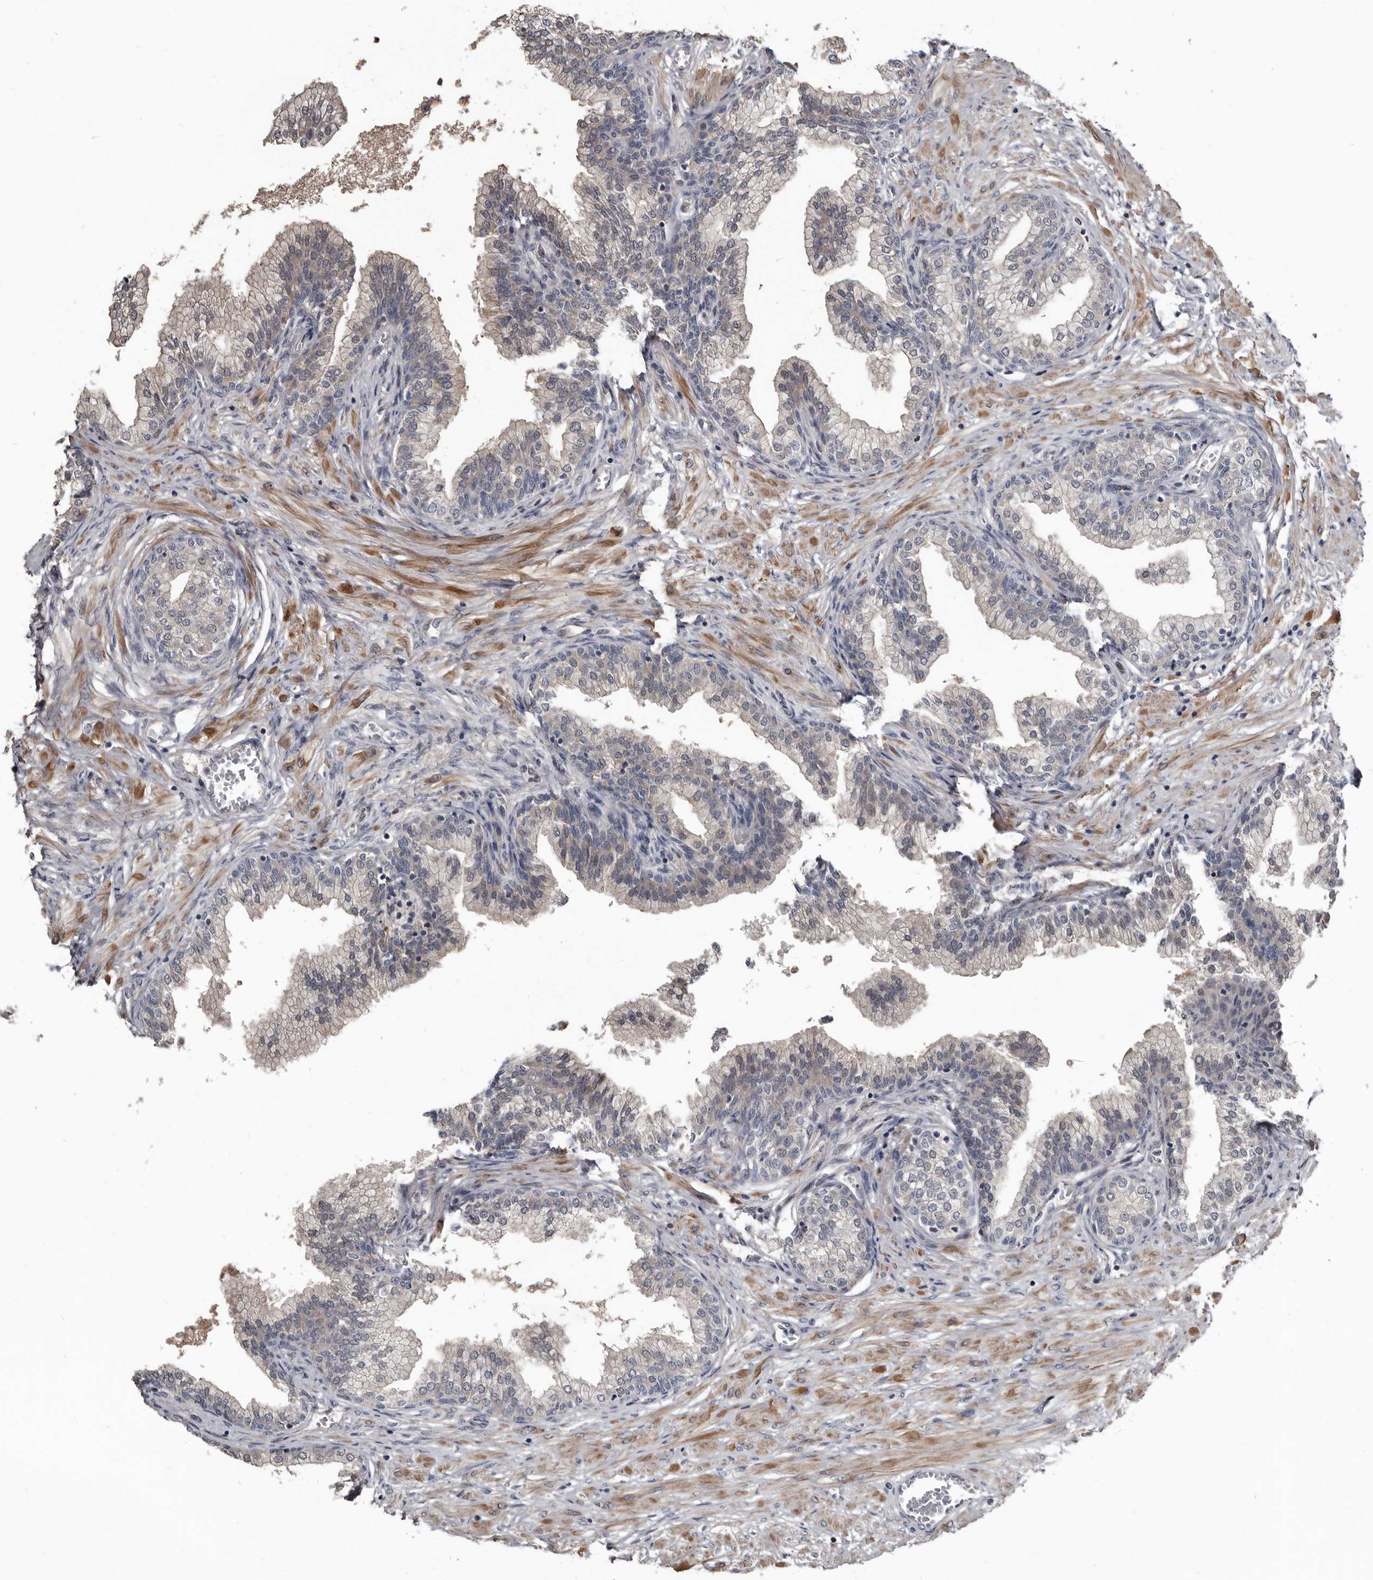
{"staining": {"intensity": "weak", "quantity": "<25%", "location": "cytoplasmic/membranous"}, "tissue": "prostate", "cell_type": "Glandular cells", "image_type": "normal", "snomed": [{"axis": "morphology", "description": "Normal tissue, NOS"}, {"axis": "morphology", "description": "Urothelial carcinoma, Low grade"}, {"axis": "topography", "description": "Urinary bladder"}, {"axis": "topography", "description": "Prostate"}], "caption": "Human prostate stained for a protein using IHC reveals no expression in glandular cells.", "gene": "DHPS", "patient": {"sex": "male", "age": 60}}